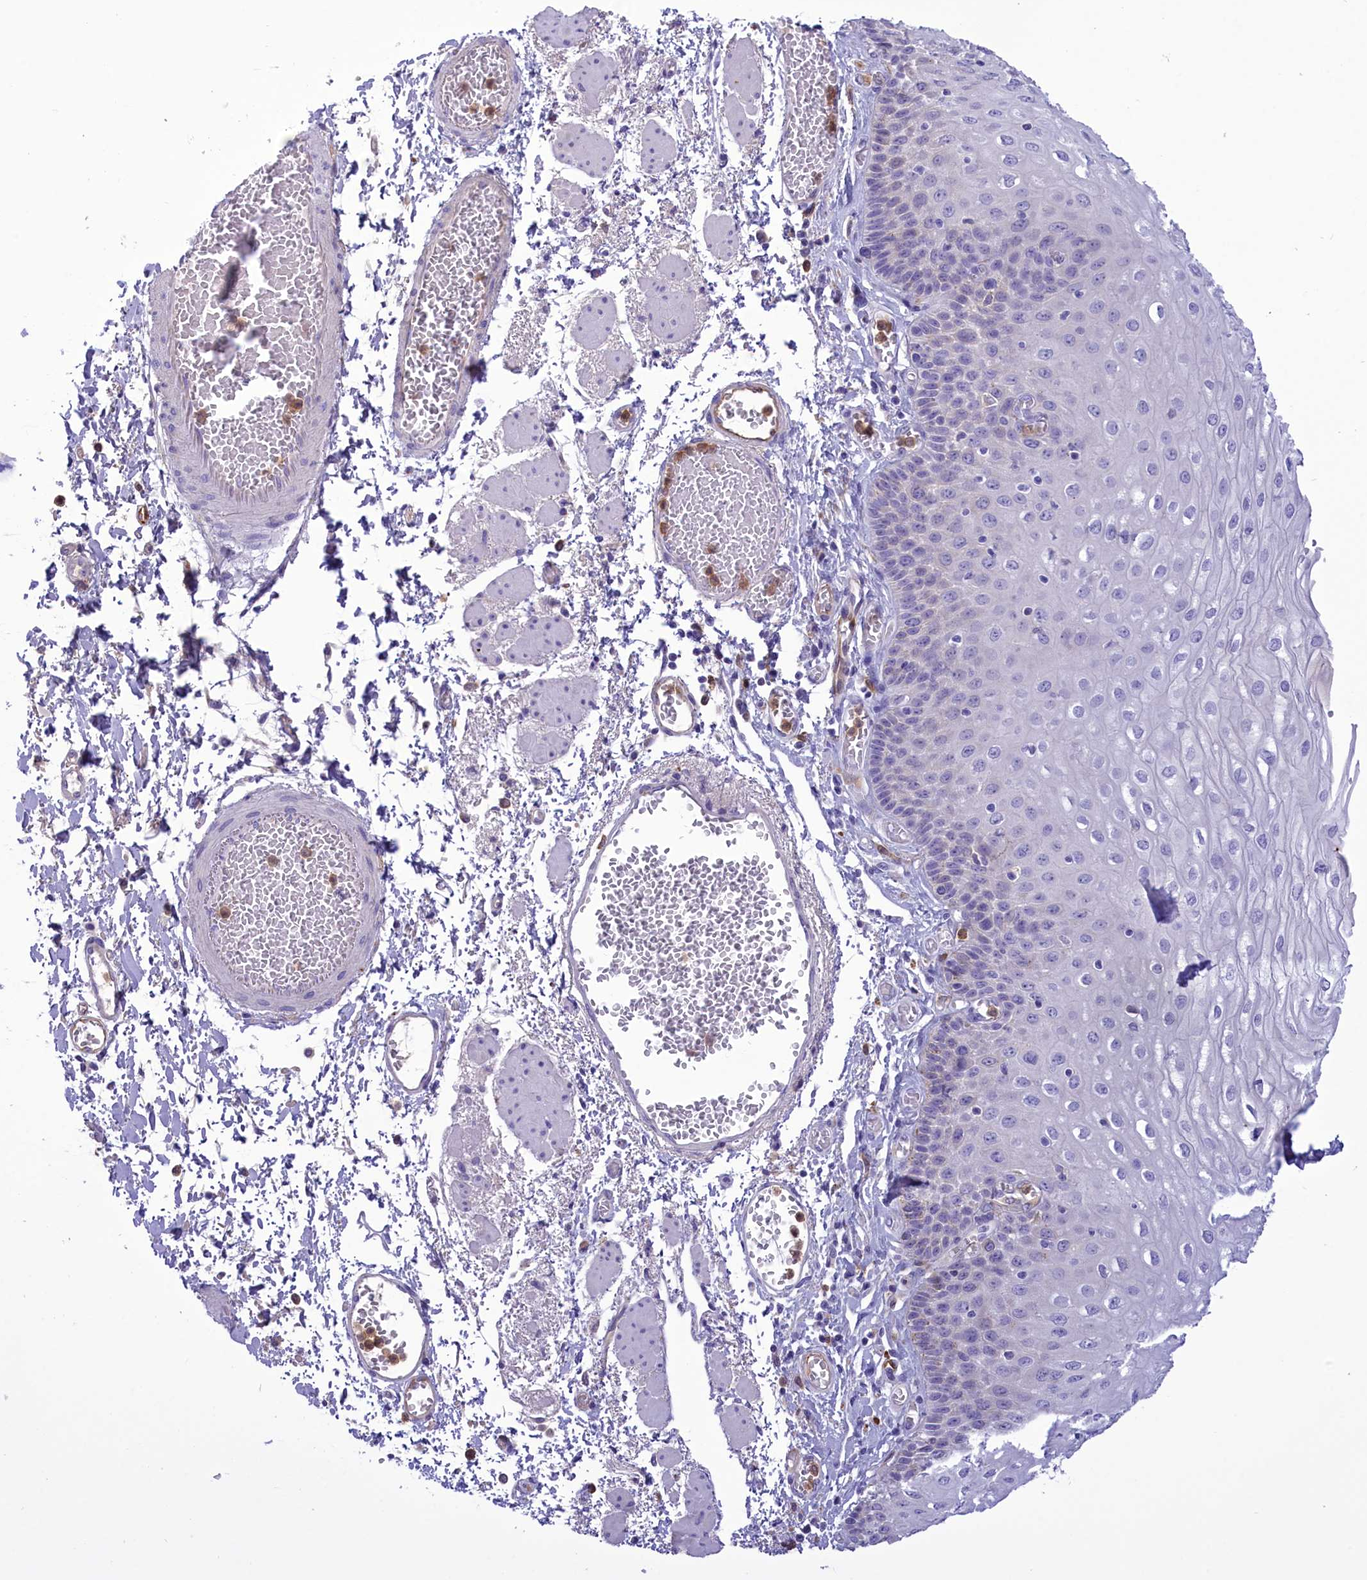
{"staining": {"intensity": "negative", "quantity": "none", "location": "none"}, "tissue": "esophagus", "cell_type": "Squamous epithelial cells", "image_type": "normal", "snomed": [{"axis": "morphology", "description": "Normal tissue, NOS"}, {"axis": "topography", "description": "Esophagus"}], "caption": "A high-resolution micrograph shows immunohistochemistry staining of benign esophagus, which demonstrates no significant positivity in squamous epithelial cells.", "gene": "FAM149B1", "patient": {"sex": "male", "age": 81}}